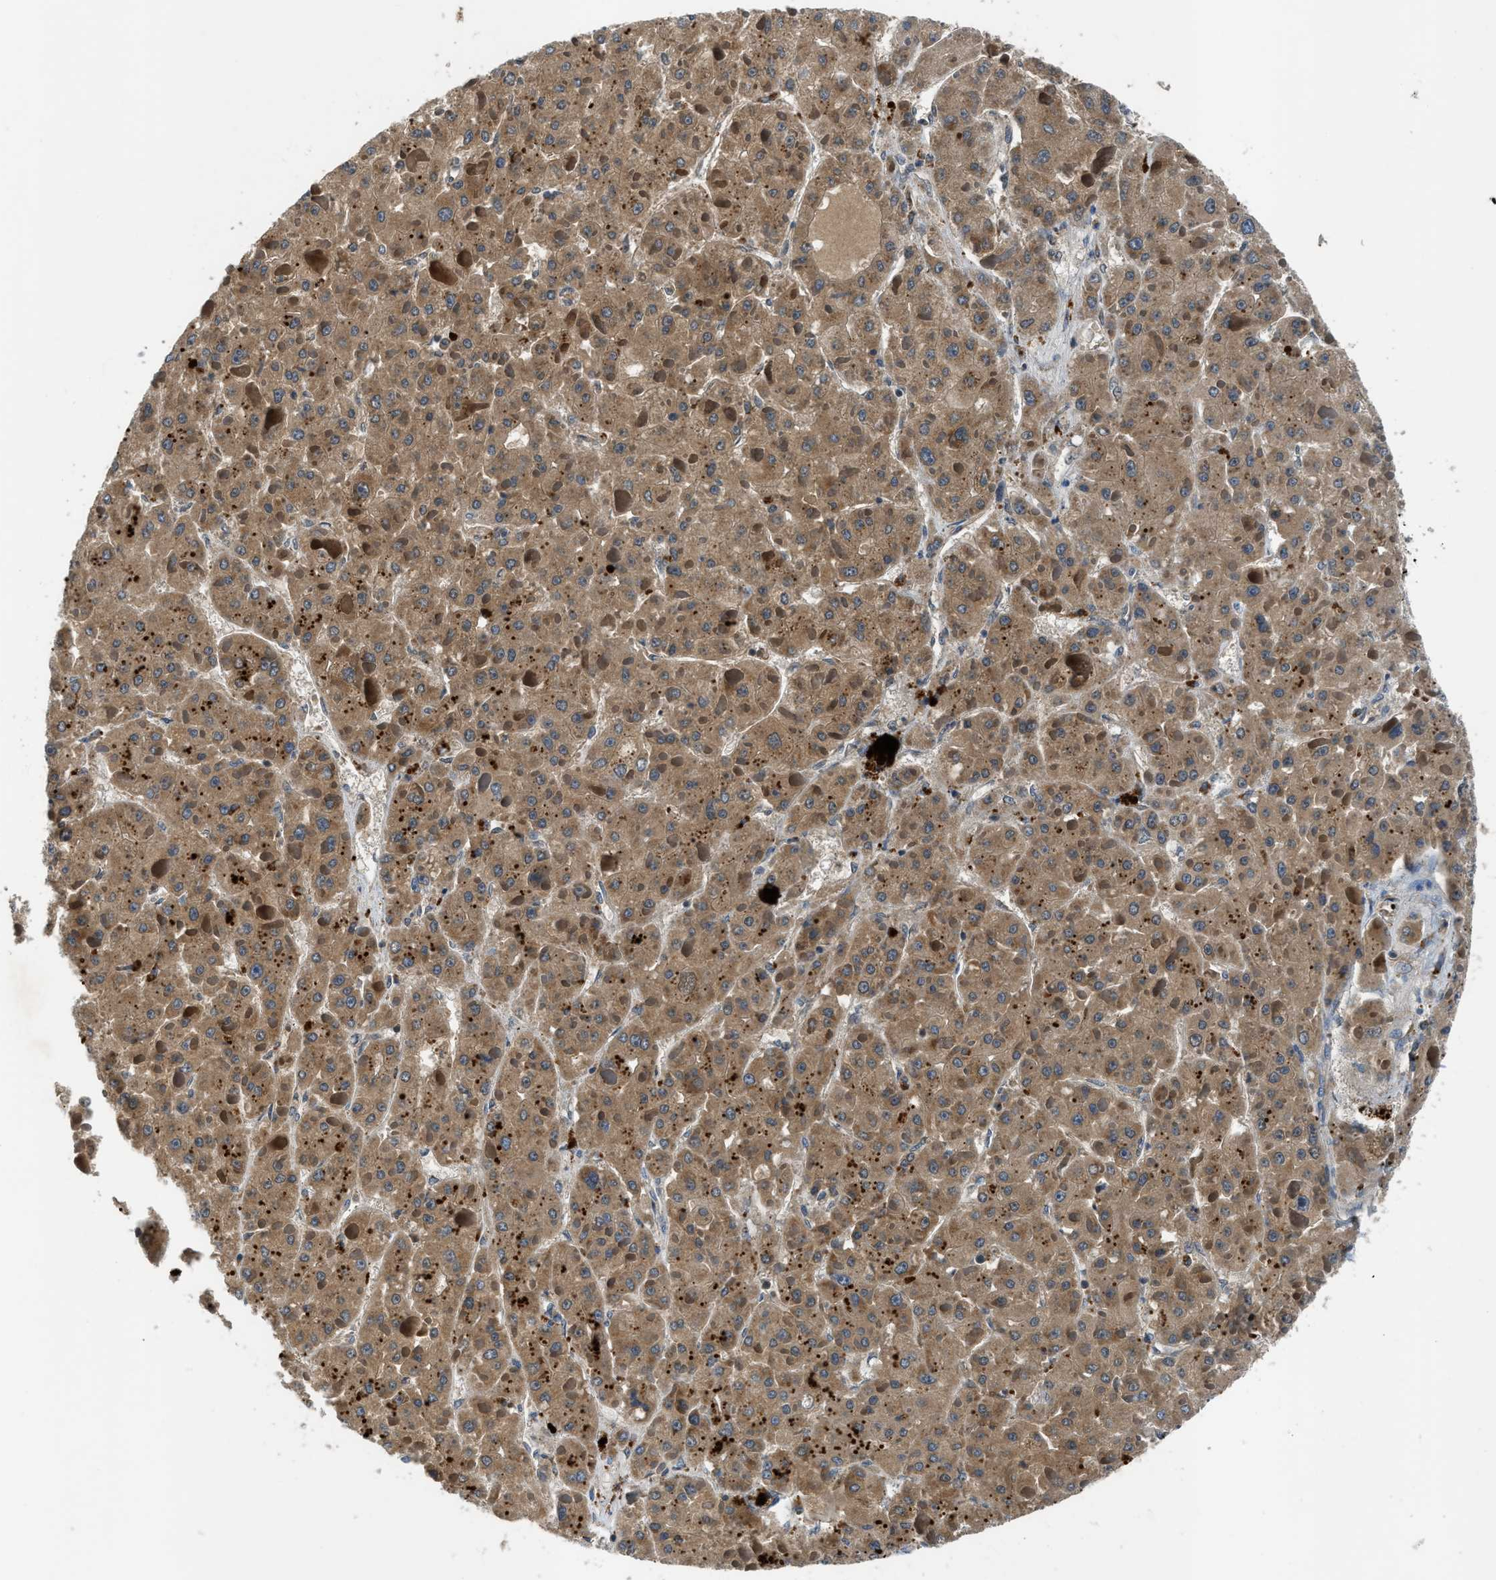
{"staining": {"intensity": "moderate", "quantity": ">75%", "location": "cytoplasmic/membranous"}, "tissue": "liver cancer", "cell_type": "Tumor cells", "image_type": "cancer", "snomed": [{"axis": "morphology", "description": "Carcinoma, Hepatocellular, NOS"}, {"axis": "topography", "description": "Liver"}], "caption": "A photomicrograph of human hepatocellular carcinoma (liver) stained for a protein exhibits moderate cytoplasmic/membranous brown staining in tumor cells.", "gene": "PAFAH2", "patient": {"sex": "female", "age": 73}}